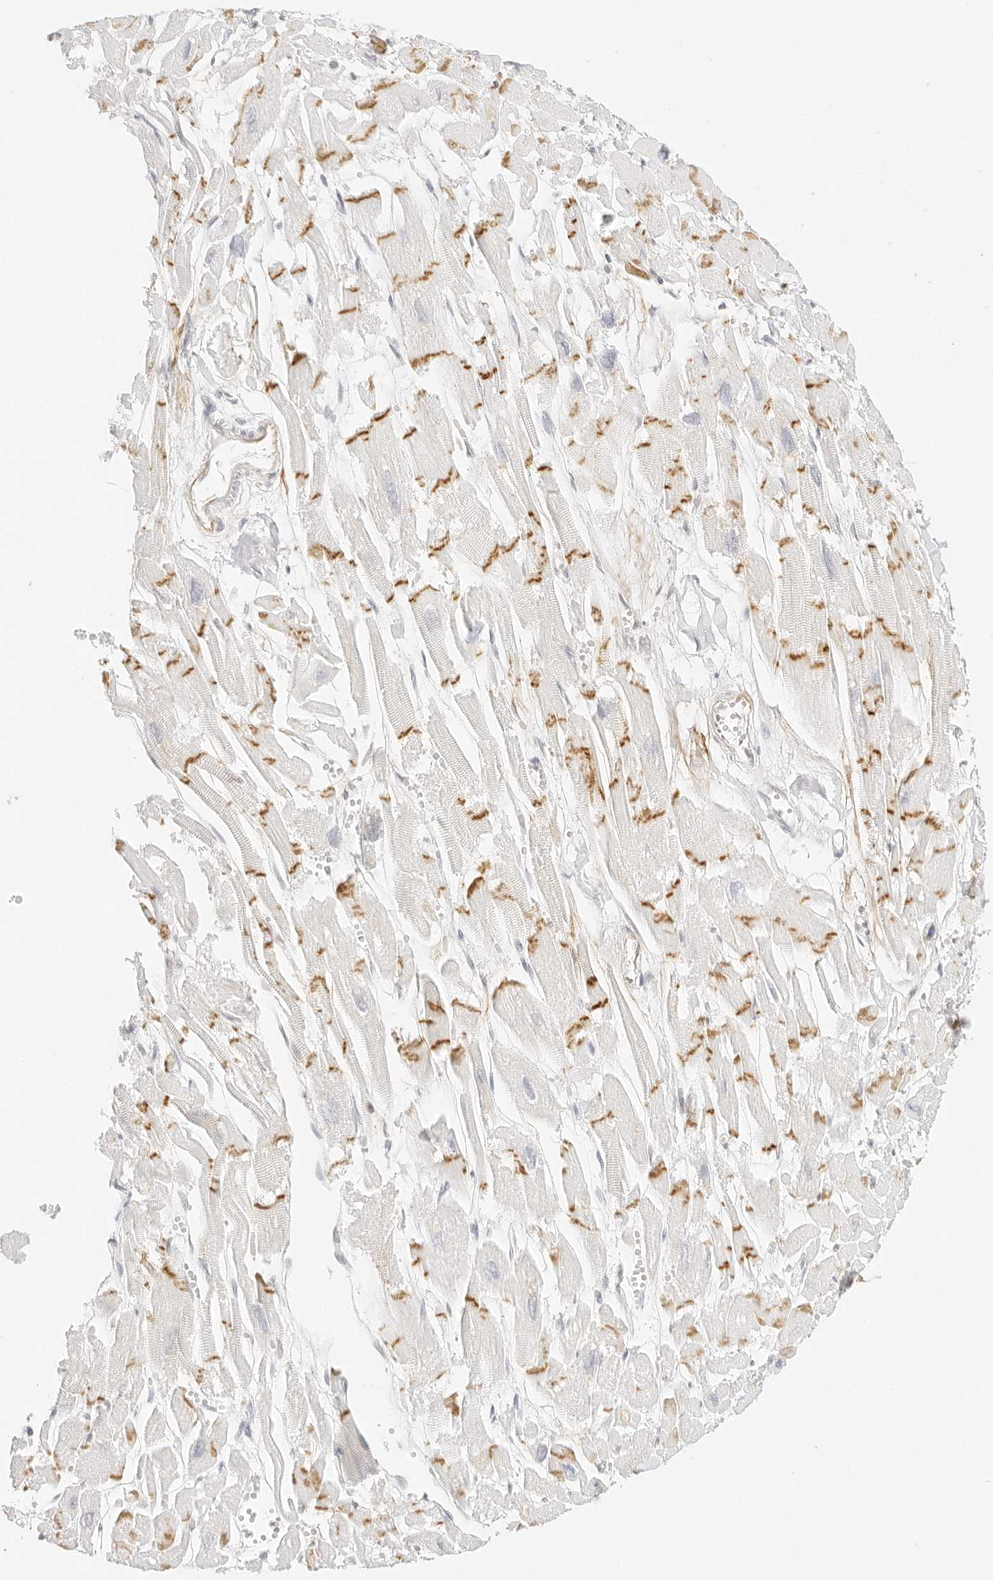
{"staining": {"intensity": "moderate", "quantity": "25%-75%", "location": "cytoplasmic/membranous"}, "tissue": "heart muscle", "cell_type": "Cardiomyocytes", "image_type": "normal", "snomed": [{"axis": "morphology", "description": "Normal tissue, NOS"}, {"axis": "topography", "description": "Heart"}], "caption": "Moderate cytoplasmic/membranous positivity for a protein is appreciated in about 25%-75% of cardiomyocytes of normal heart muscle using IHC.", "gene": "FBLN5", "patient": {"sex": "male", "age": 54}}